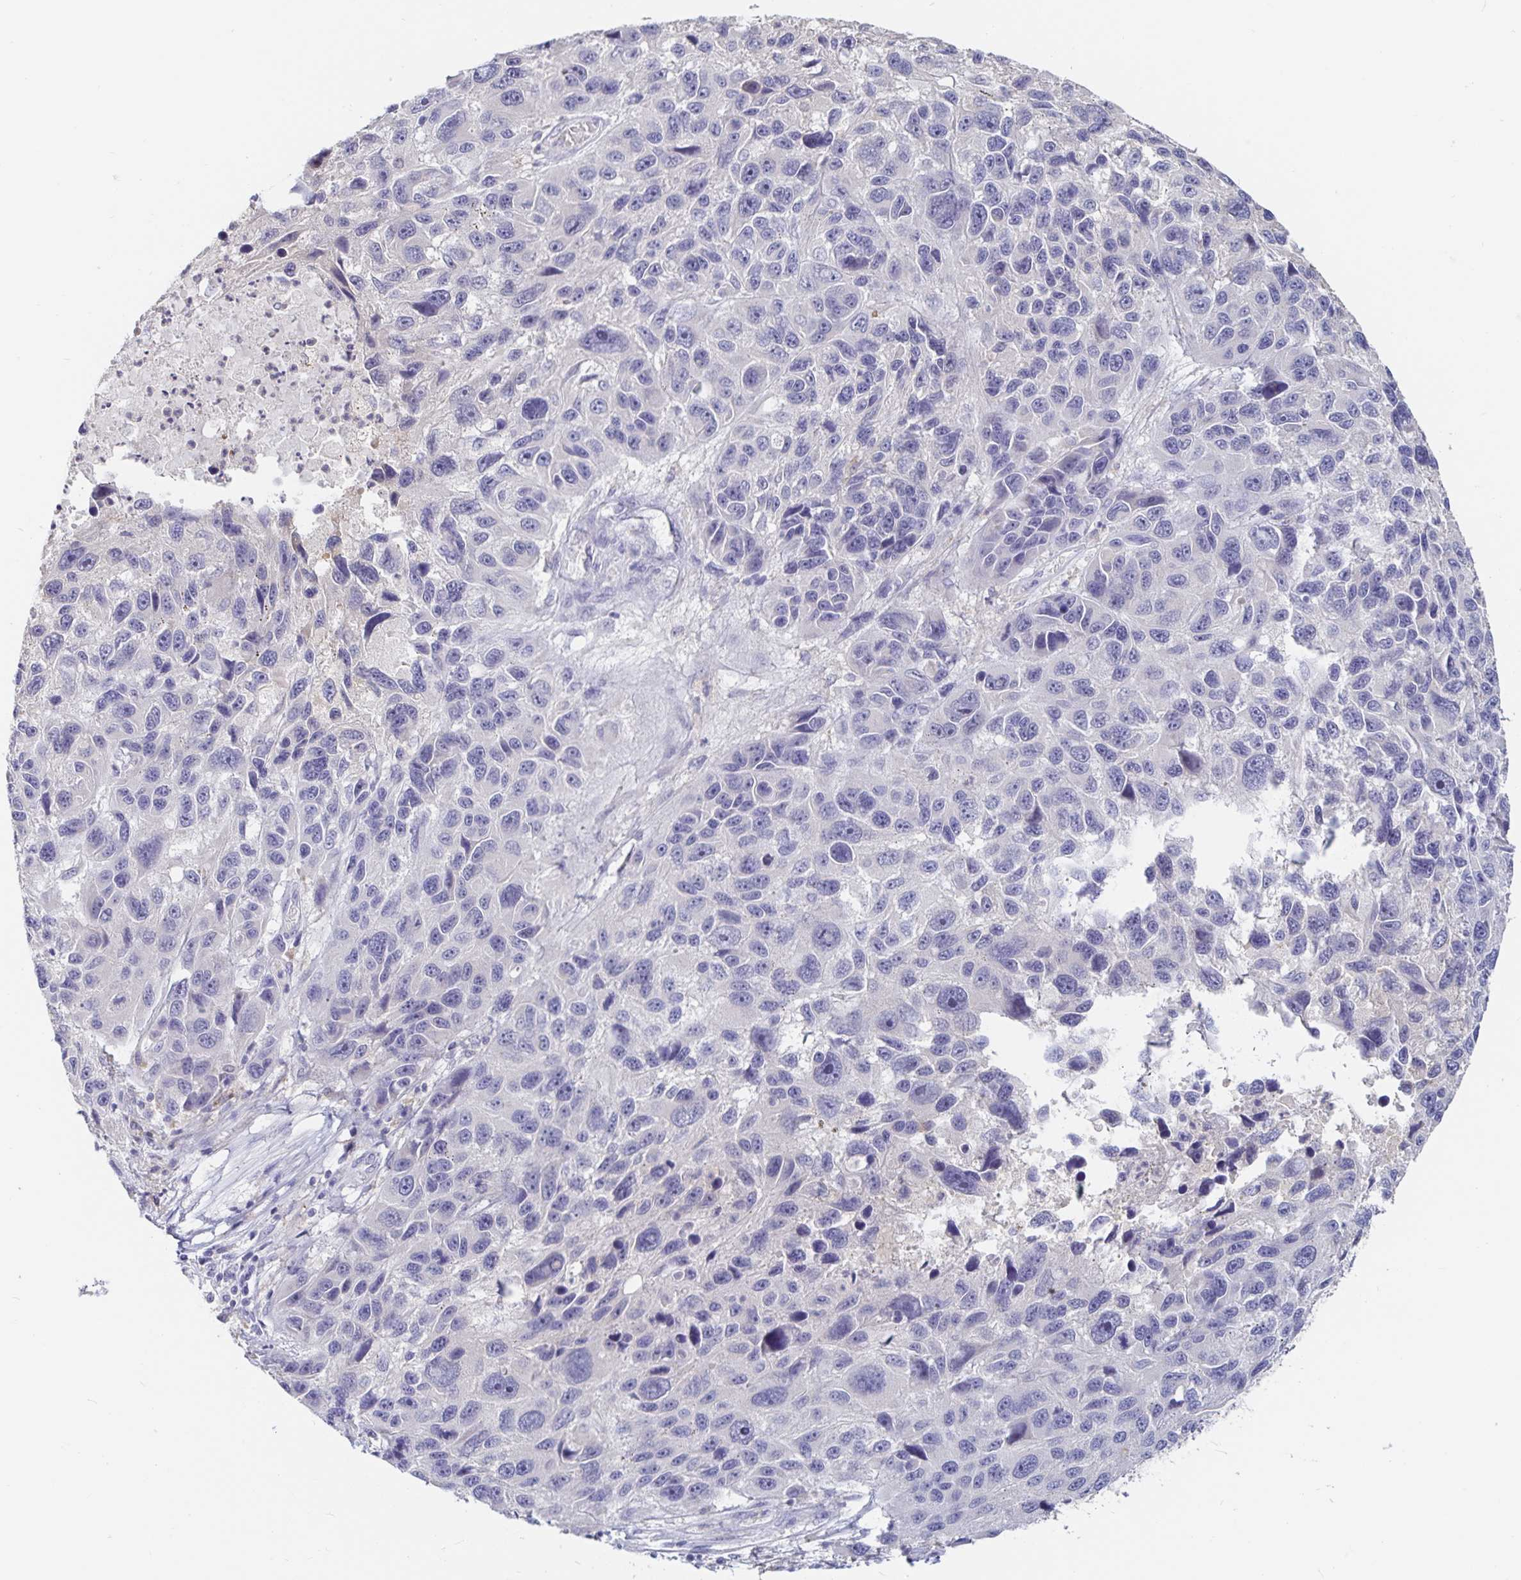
{"staining": {"intensity": "negative", "quantity": "none", "location": "none"}, "tissue": "melanoma", "cell_type": "Tumor cells", "image_type": "cancer", "snomed": [{"axis": "morphology", "description": "Malignant melanoma, NOS"}, {"axis": "topography", "description": "Skin"}], "caption": "Immunohistochemical staining of human melanoma displays no significant staining in tumor cells.", "gene": "SPPL3", "patient": {"sex": "male", "age": 53}}